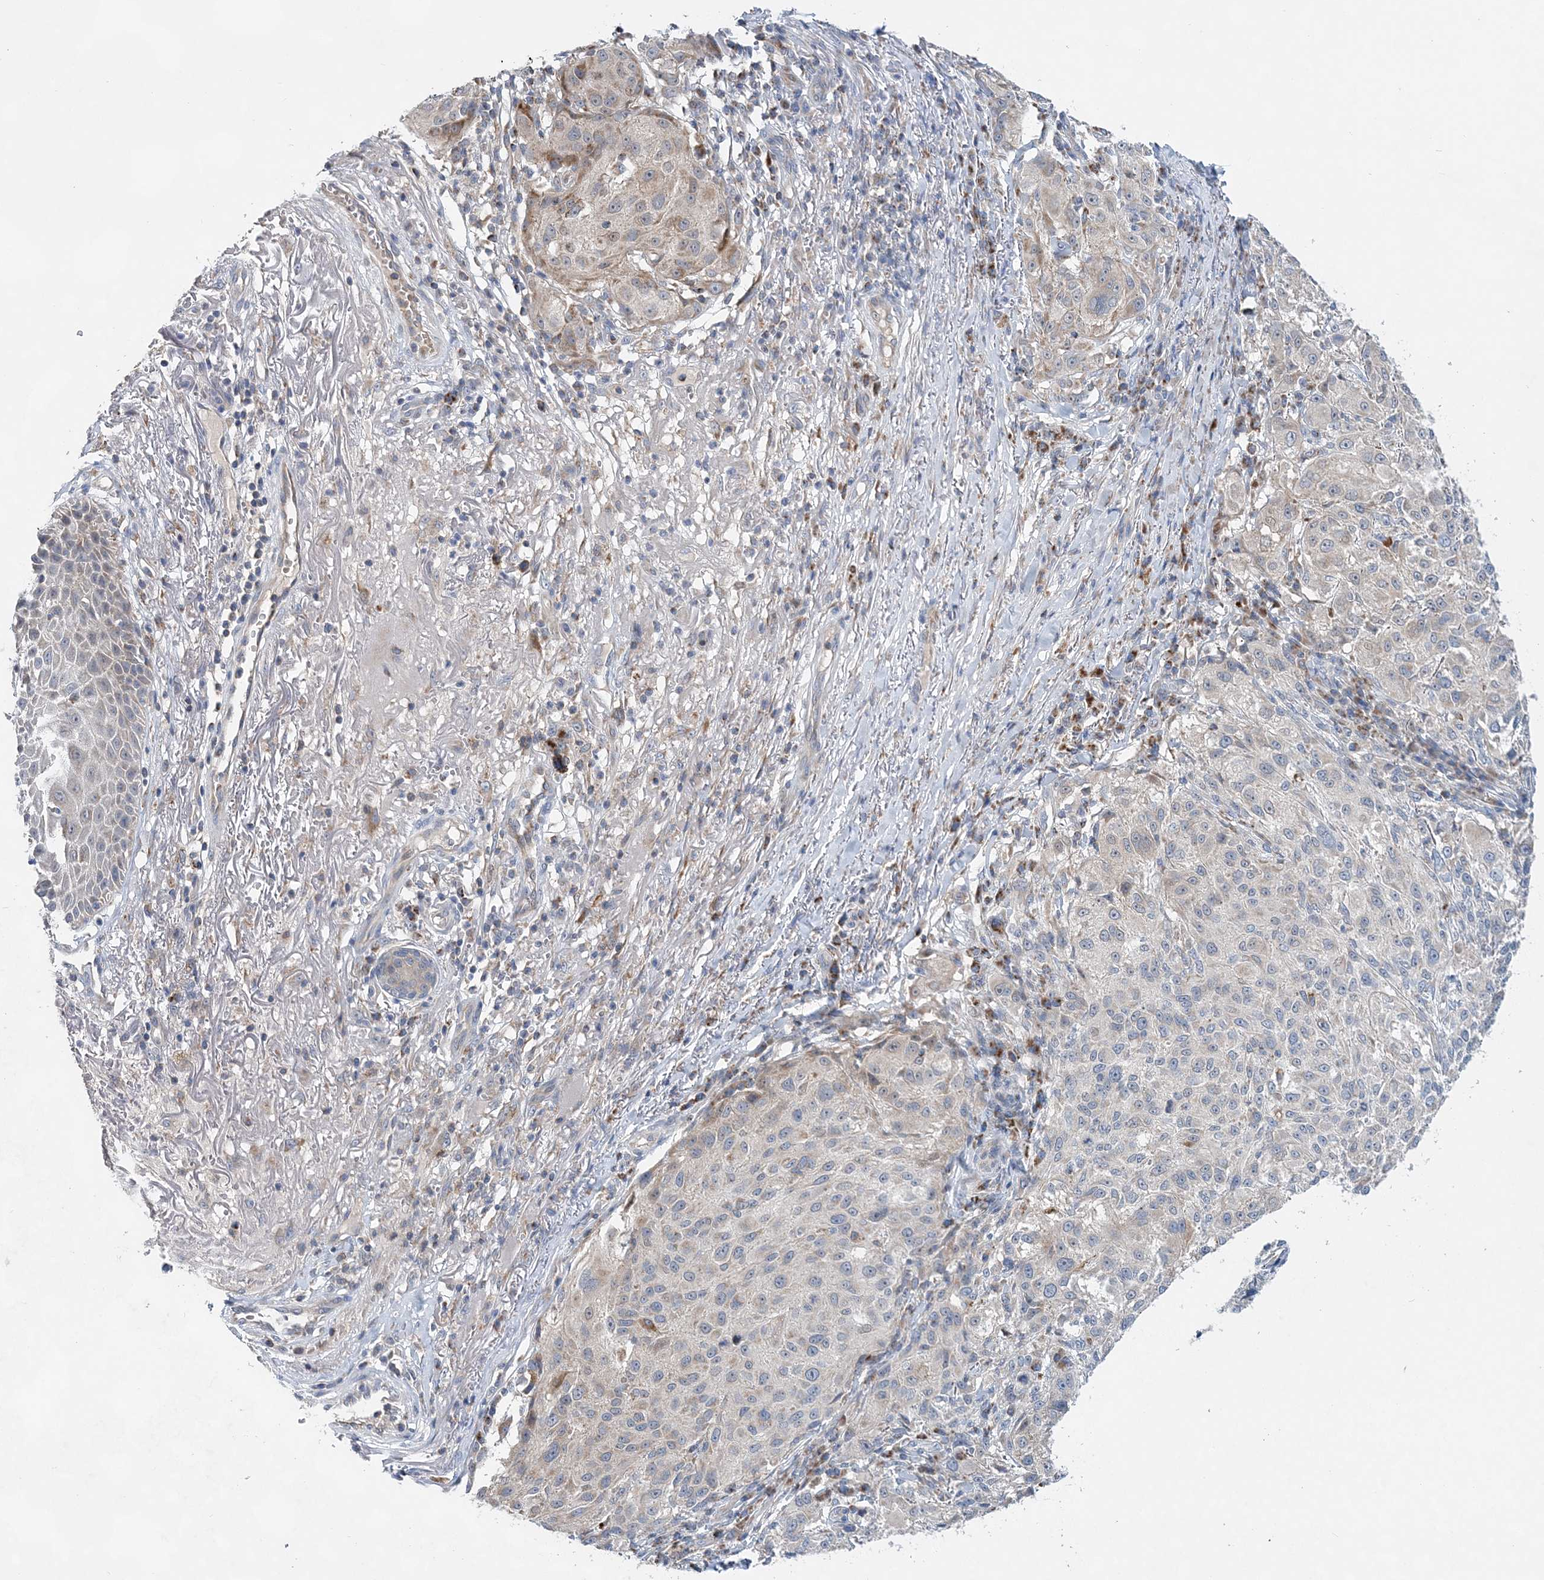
{"staining": {"intensity": "negative", "quantity": "none", "location": "none"}, "tissue": "melanoma", "cell_type": "Tumor cells", "image_type": "cancer", "snomed": [{"axis": "morphology", "description": "Necrosis, NOS"}, {"axis": "morphology", "description": "Malignant melanoma, NOS"}, {"axis": "topography", "description": "Skin"}], "caption": "The immunohistochemistry (IHC) histopathology image has no significant positivity in tumor cells of melanoma tissue.", "gene": "TRAPPC13", "patient": {"sex": "female", "age": 87}}